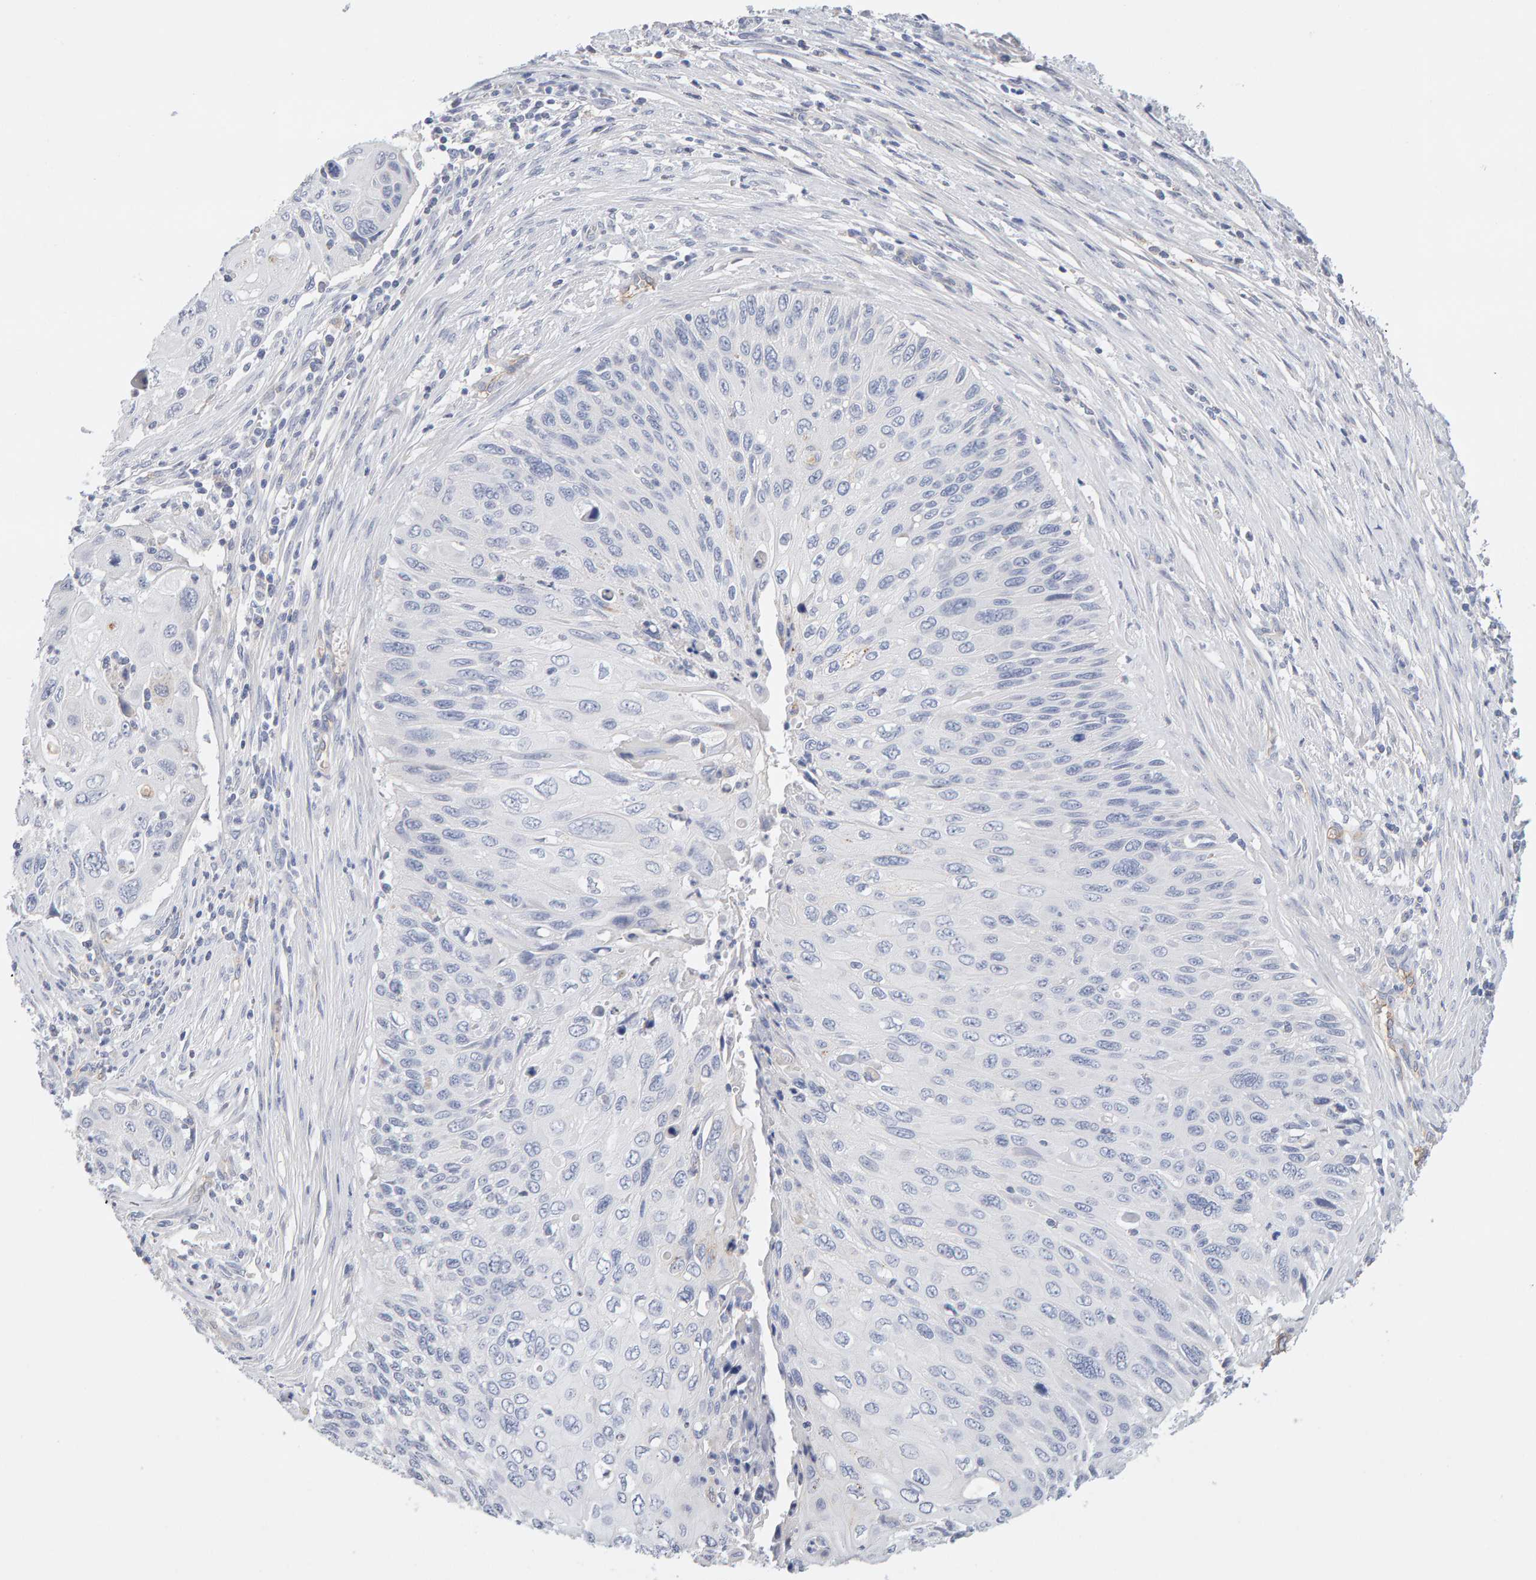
{"staining": {"intensity": "negative", "quantity": "none", "location": "none"}, "tissue": "cervical cancer", "cell_type": "Tumor cells", "image_type": "cancer", "snomed": [{"axis": "morphology", "description": "Squamous cell carcinoma, NOS"}, {"axis": "topography", "description": "Cervix"}], "caption": "Immunohistochemistry of cervical cancer (squamous cell carcinoma) exhibits no positivity in tumor cells. The staining is performed using DAB brown chromogen with nuclei counter-stained in using hematoxylin.", "gene": "METRNL", "patient": {"sex": "female", "age": 70}}